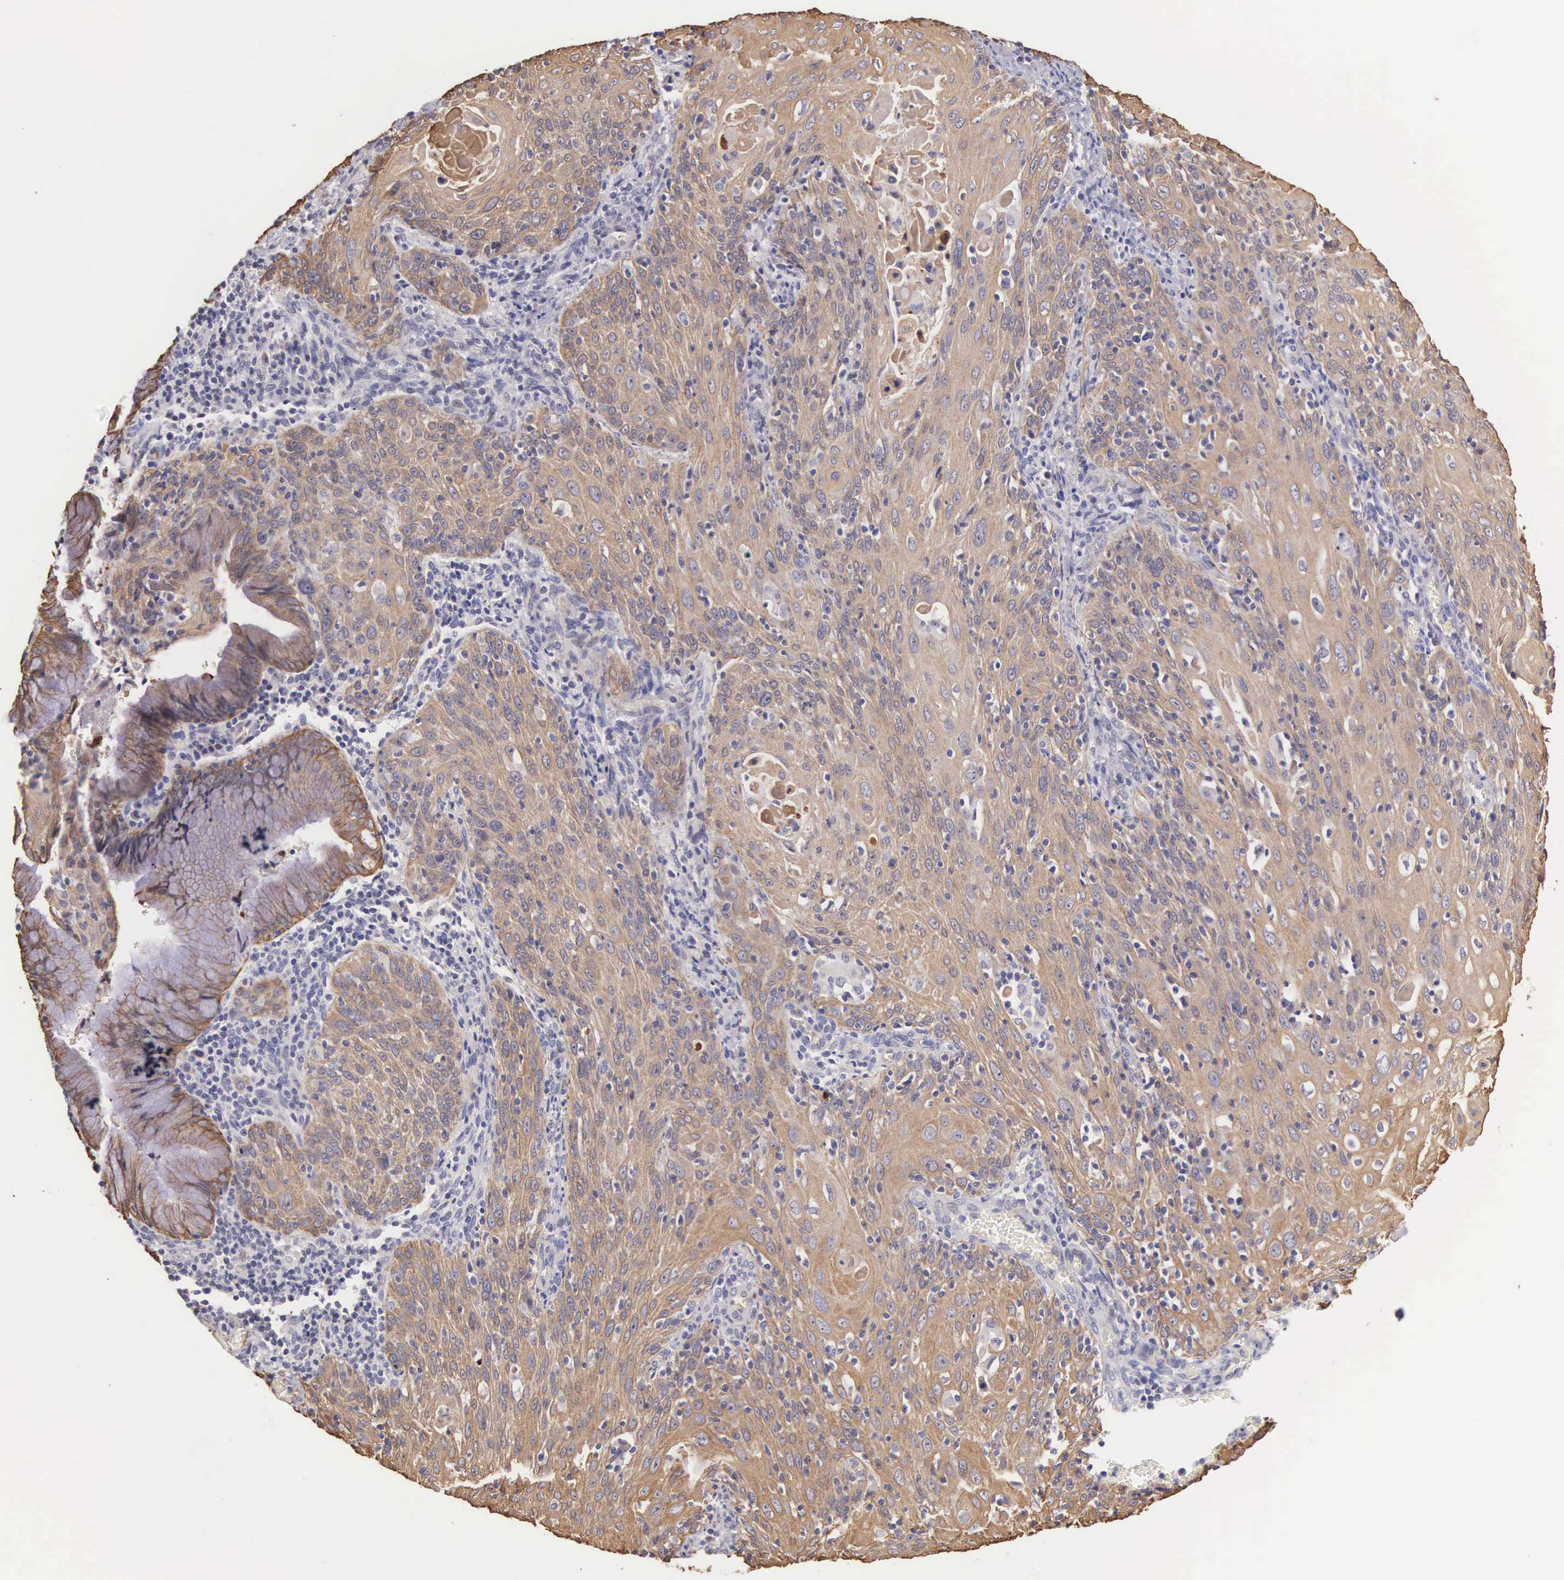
{"staining": {"intensity": "moderate", "quantity": ">75%", "location": "cytoplasmic/membranous"}, "tissue": "cervical cancer", "cell_type": "Tumor cells", "image_type": "cancer", "snomed": [{"axis": "morphology", "description": "Squamous cell carcinoma, NOS"}, {"axis": "topography", "description": "Cervix"}], "caption": "Immunohistochemical staining of squamous cell carcinoma (cervical) shows medium levels of moderate cytoplasmic/membranous expression in about >75% of tumor cells.", "gene": "PIR", "patient": {"sex": "female", "age": 54}}